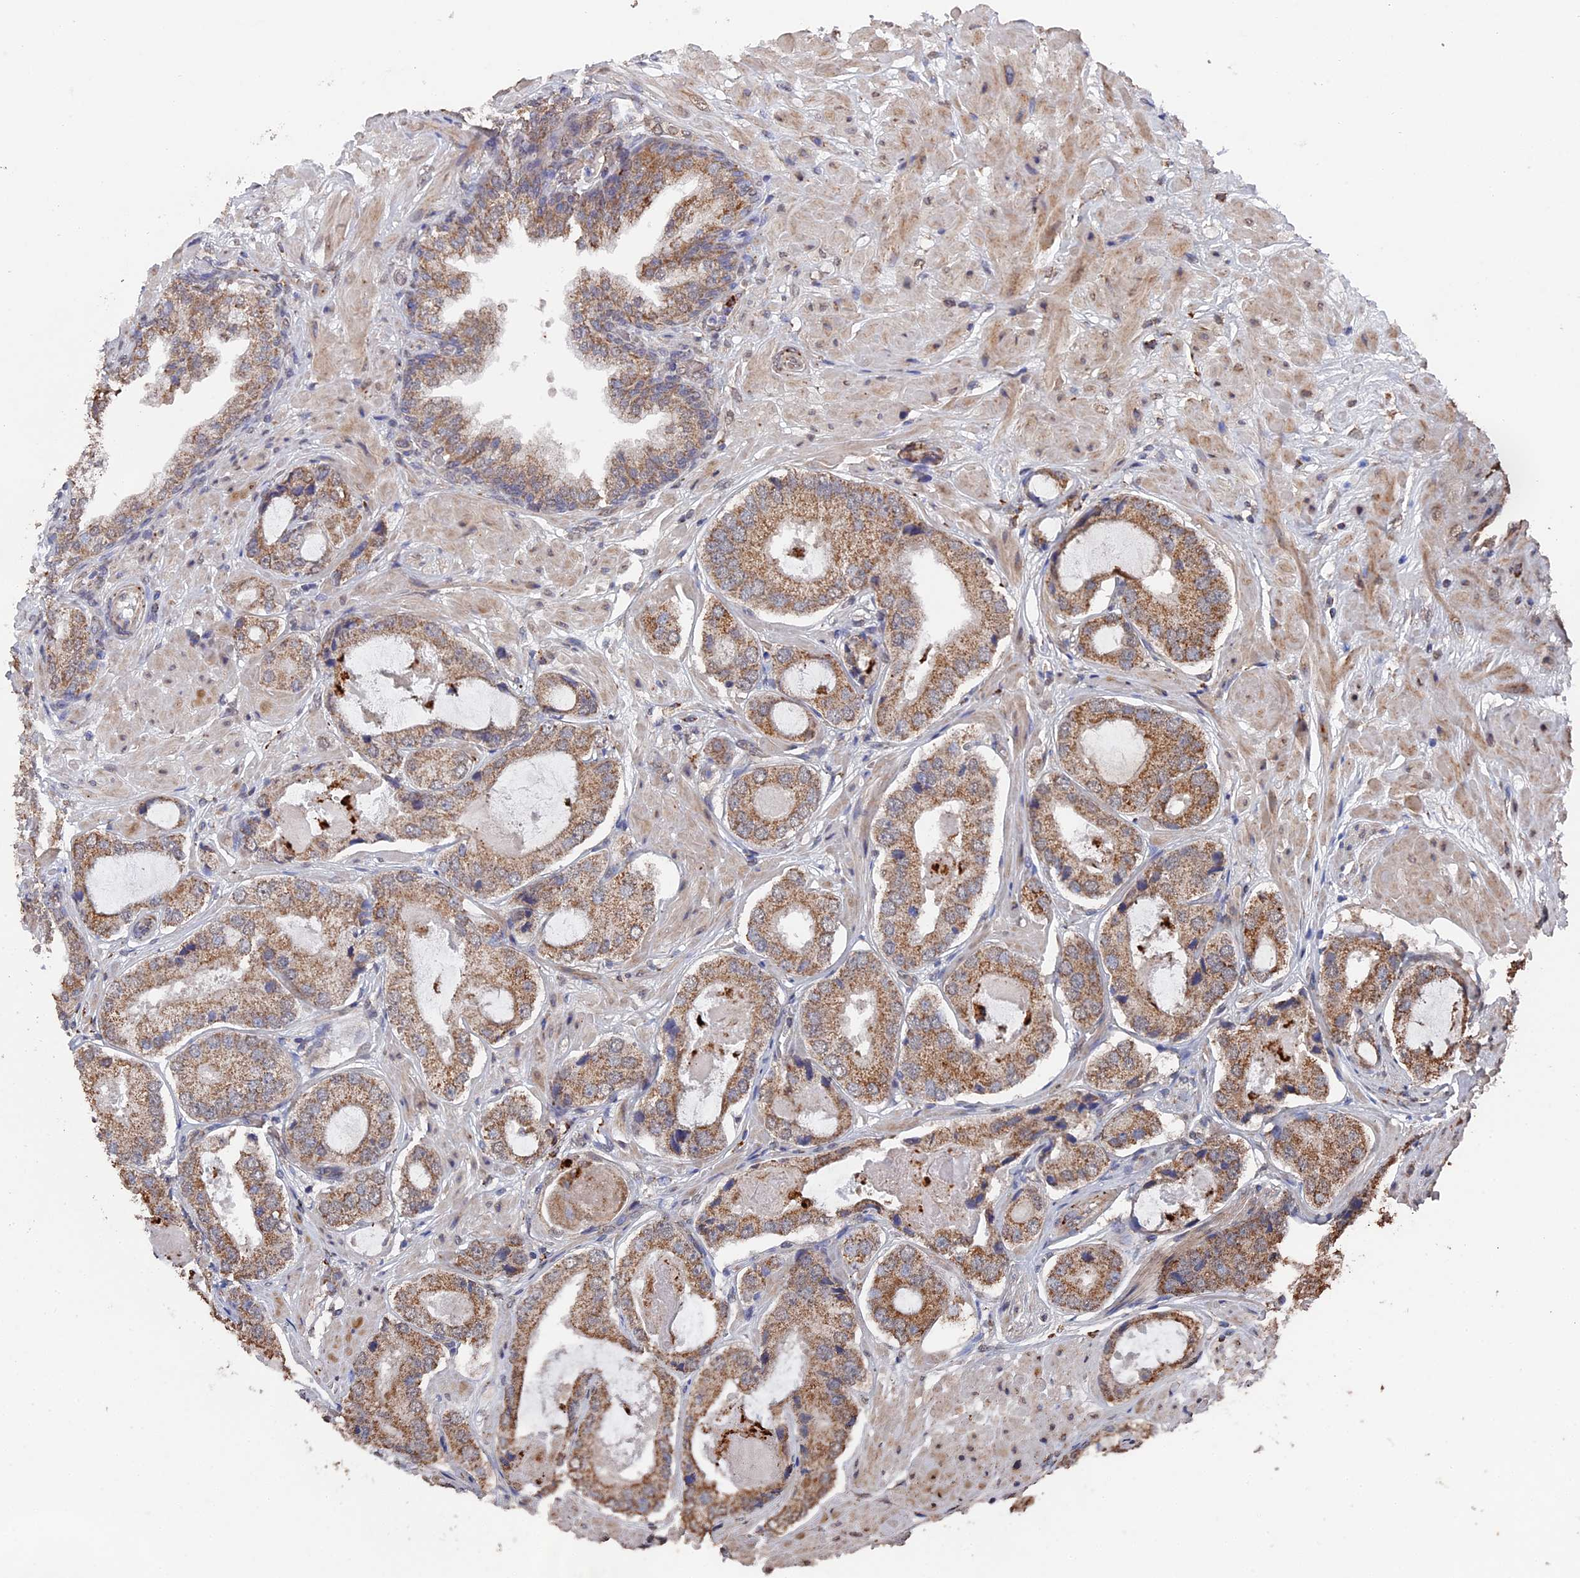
{"staining": {"intensity": "moderate", "quantity": ">75%", "location": "cytoplasmic/membranous"}, "tissue": "prostate cancer", "cell_type": "Tumor cells", "image_type": "cancer", "snomed": [{"axis": "morphology", "description": "Adenocarcinoma, High grade"}, {"axis": "topography", "description": "Prostate"}], "caption": "Moderate cytoplasmic/membranous protein positivity is identified in approximately >75% of tumor cells in prostate cancer (high-grade adenocarcinoma).", "gene": "SMG9", "patient": {"sex": "male", "age": 59}}